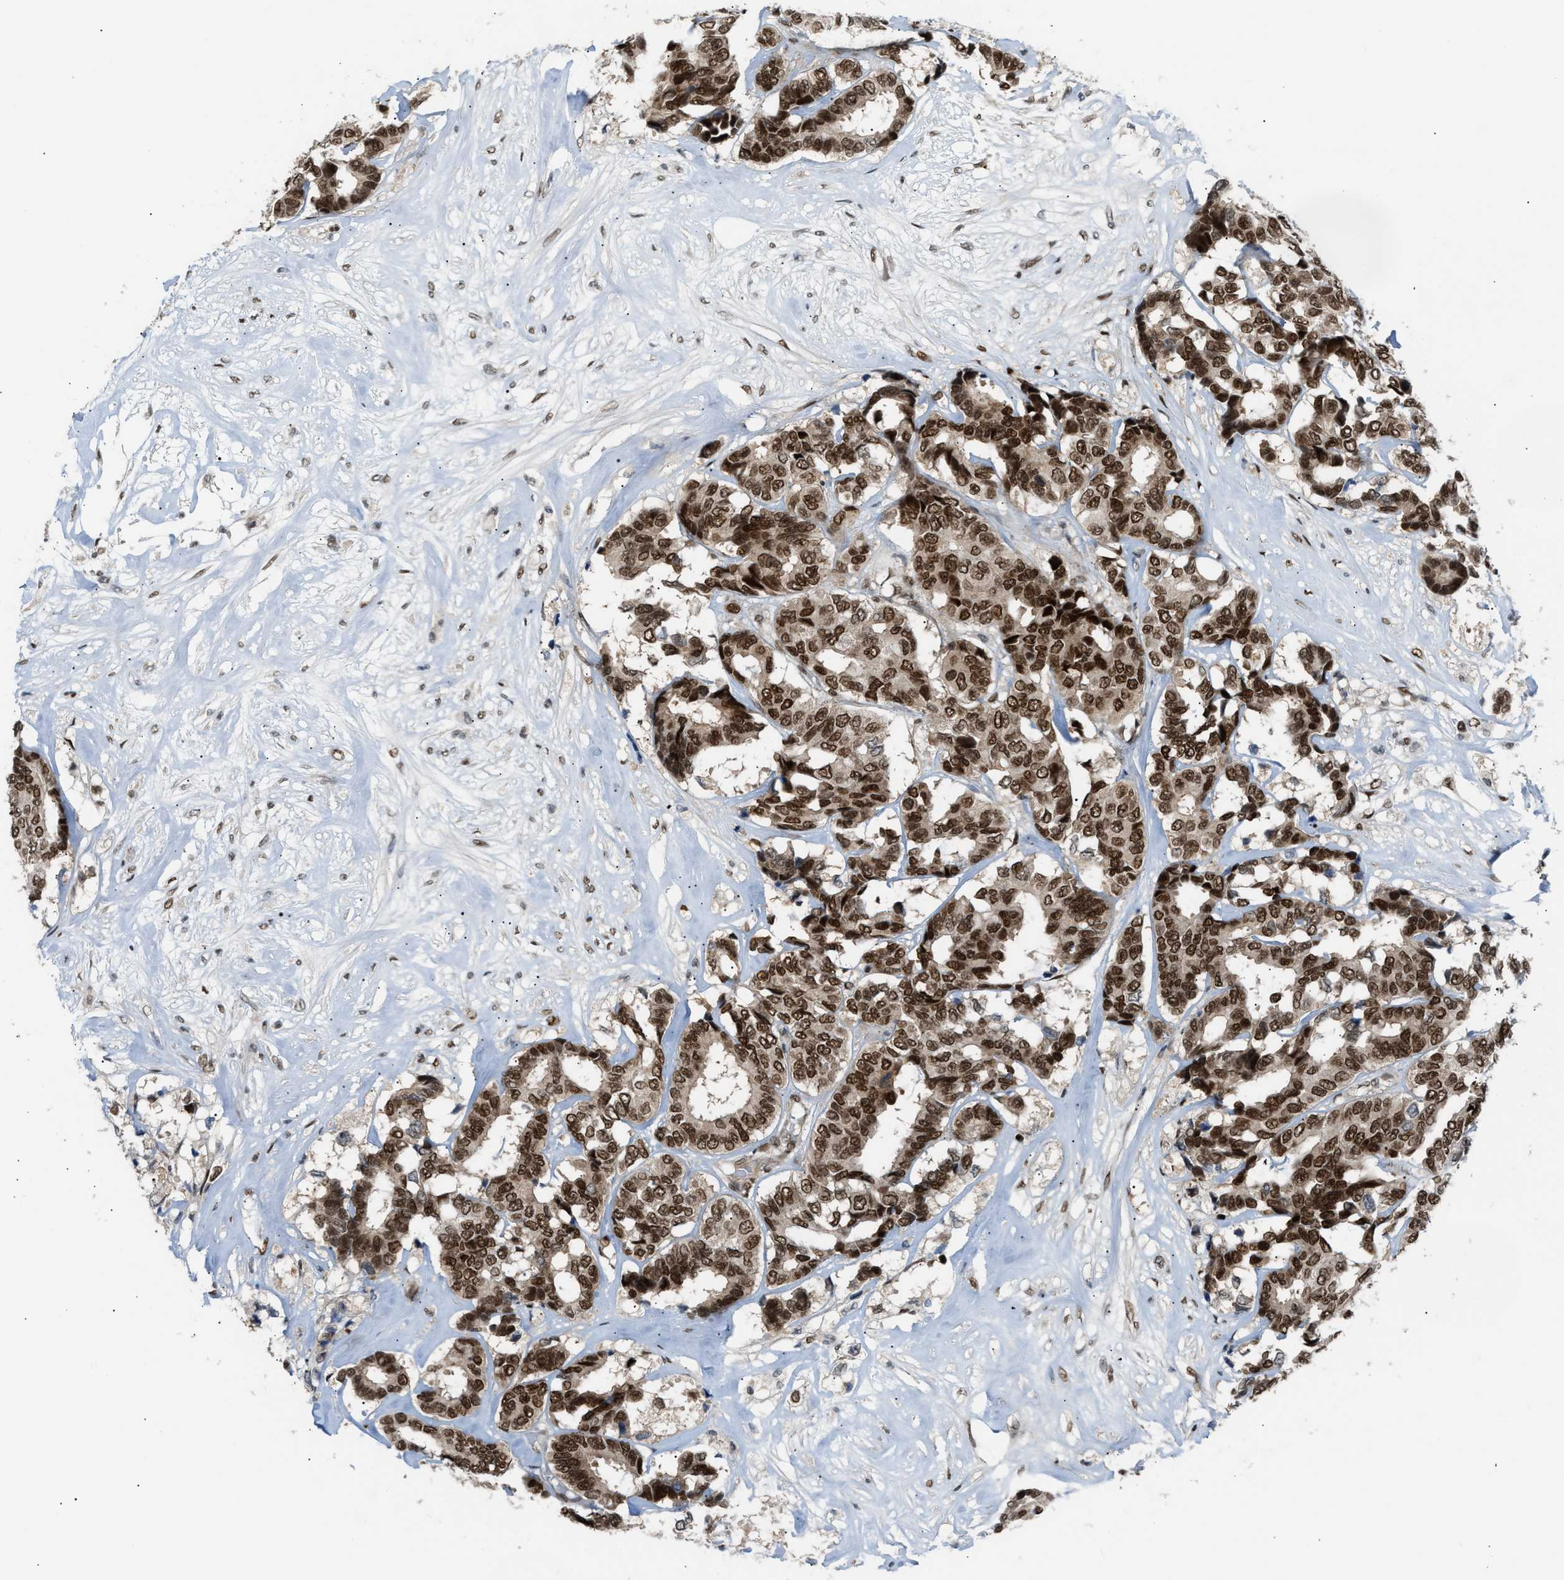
{"staining": {"intensity": "strong", "quantity": ">75%", "location": "nuclear"}, "tissue": "breast cancer", "cell_type": "Tumor cells", "image_type": "cancer", "snomed": [{"axis": "morphology", "description": "Duct carcinoma"}, {"axis": "topography", "description": "Breast"}], "caption": "Protein staining by immunohistochemistry (IHC) displays strong nuclear expression in about >75% of tumor cells in breast cancer (intraductal carcinoma). (DAB (3,3'-diaminobenzidine) IHC with brightfield microscopy, high magnification).", "gene": "SSBP2", "patient": {"sex": "female", "age": 87}}